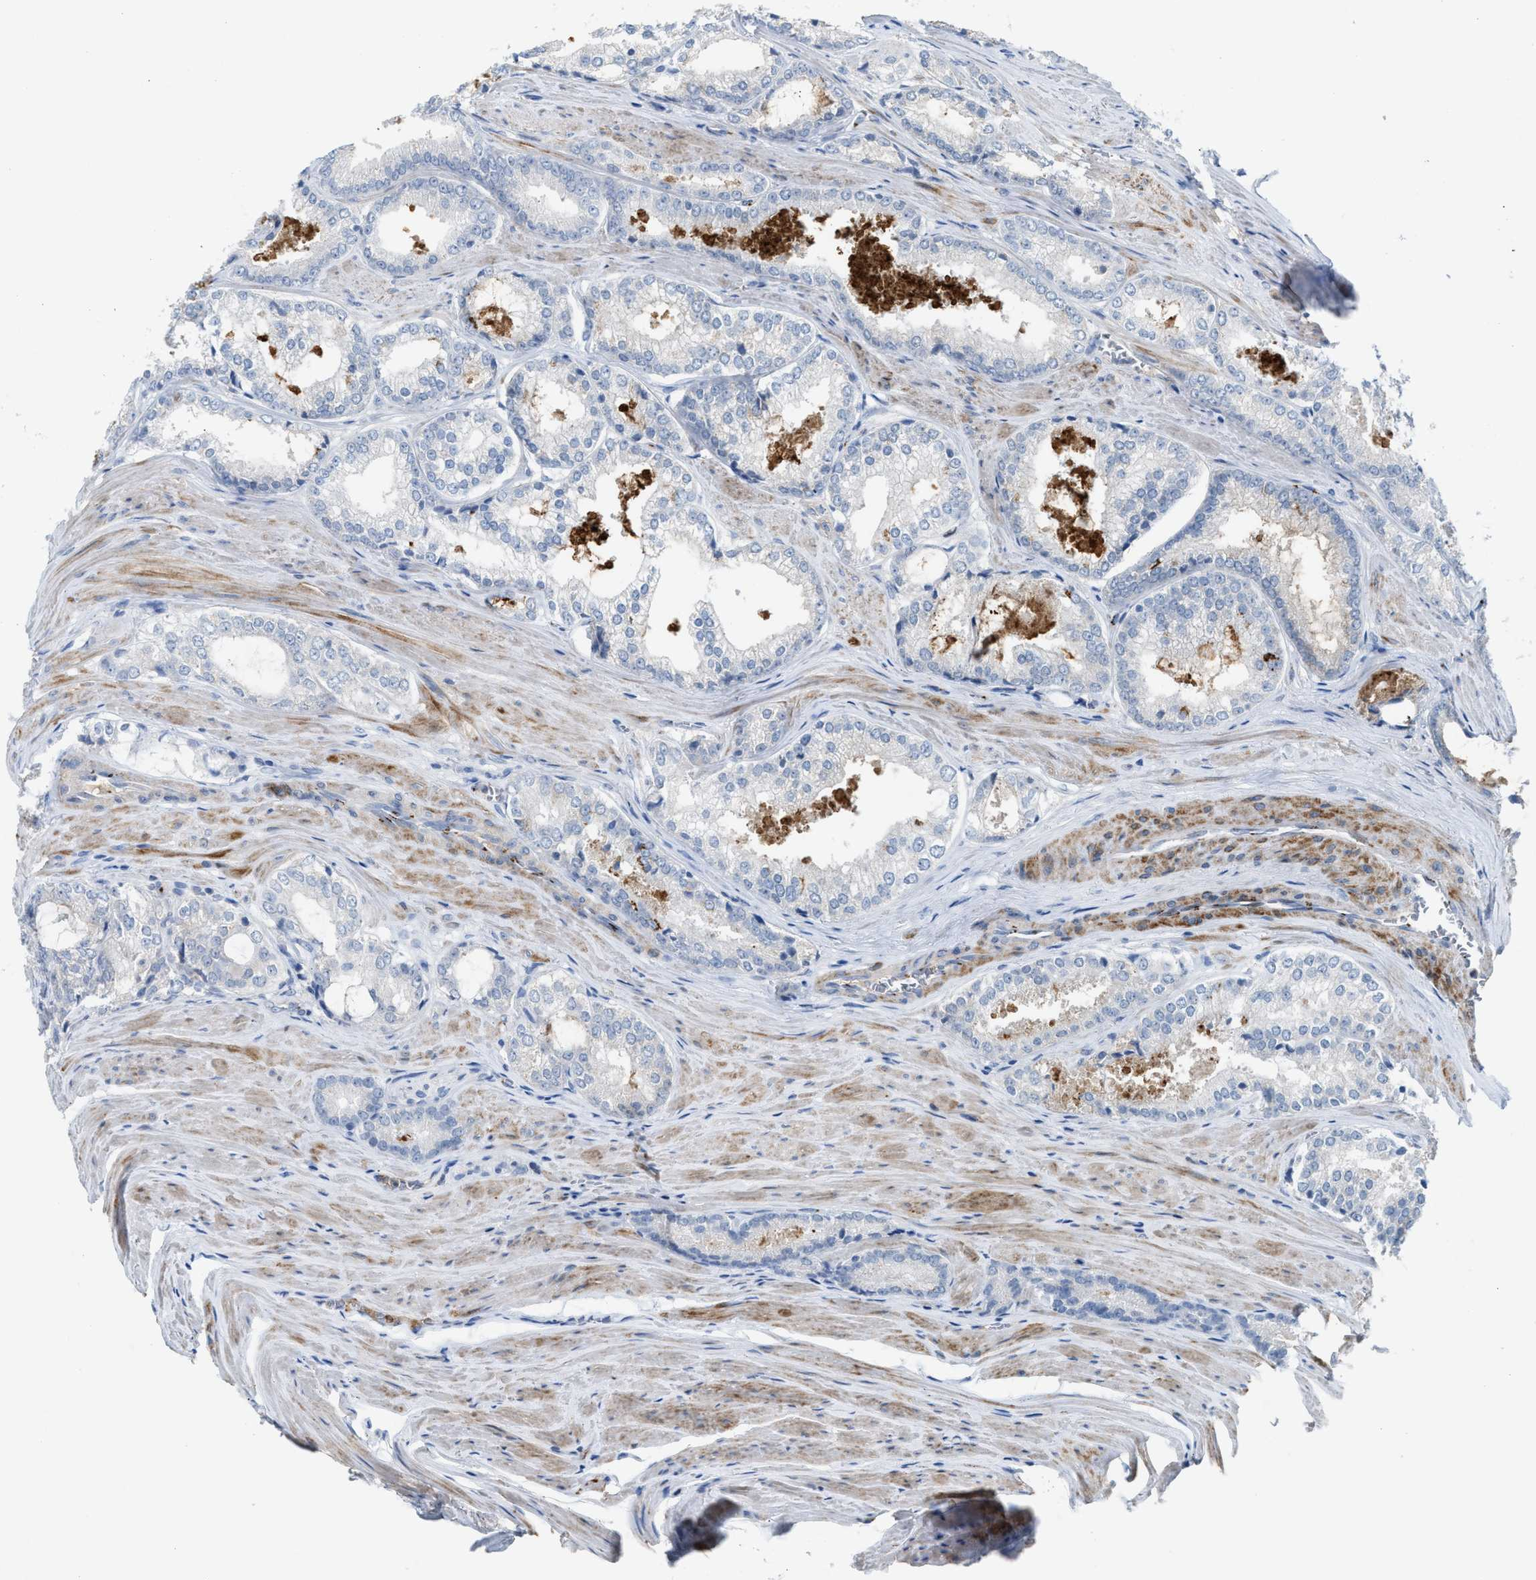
{"staining": {"intensity": "negative", "quantity": "none", "location": "none"}, "tissue": "prostate cancer", "cell_type": "Tumor cells", "image_type": "cancer", "snomed": [{"axis": "morphology", "description": "Adenocarcinoma, Low grade"}, {"axis": "topography", "description": "Prostate"}], "caption": "Immunohistochemical staining of prostate cancer (adenocarcinoma (low-grade)) reveals no significant expression in tumor cells.", "gene": "SLC5A5", "patient": {"sex": "male", "age": 64}}